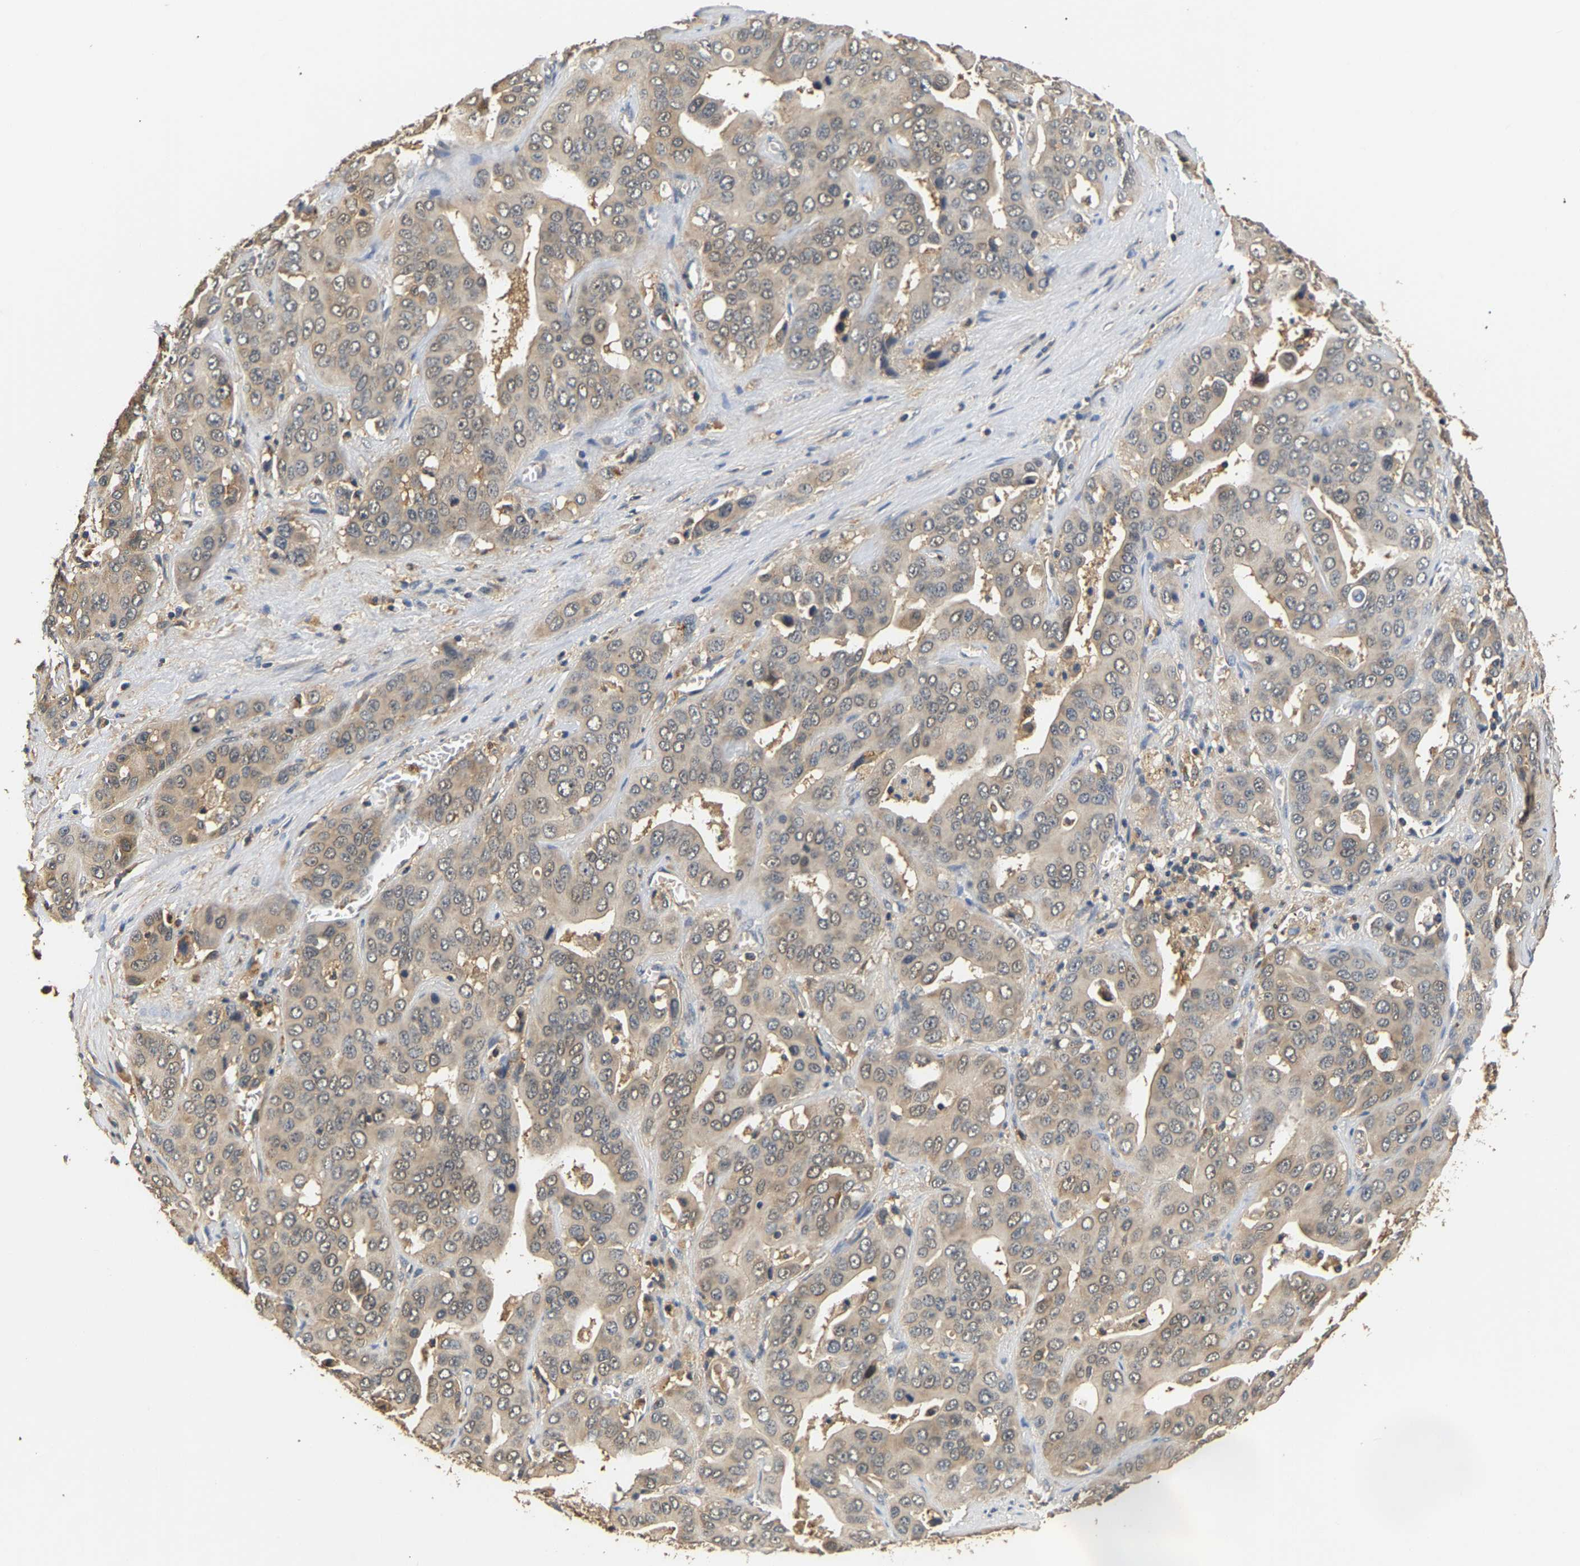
{"staining": {"intensity": "weak", "quantity": "<25%", "location": "cytoplasmic/membranous"}, "tissue": "liver cancer", "cell_type": "Tumor cells", "image_type": "cancer", "snomed": [{"axis": "morphology", "description": "Cholangiocarcinoma"}, {"axis": "topography", "description": "Liver"}], "caption": "A micrograph of human liver cholangiocarcinoma is negative for staining in tumor cells.", "gene": "GPI", "patient": {"sex": "female", "age": 52}}